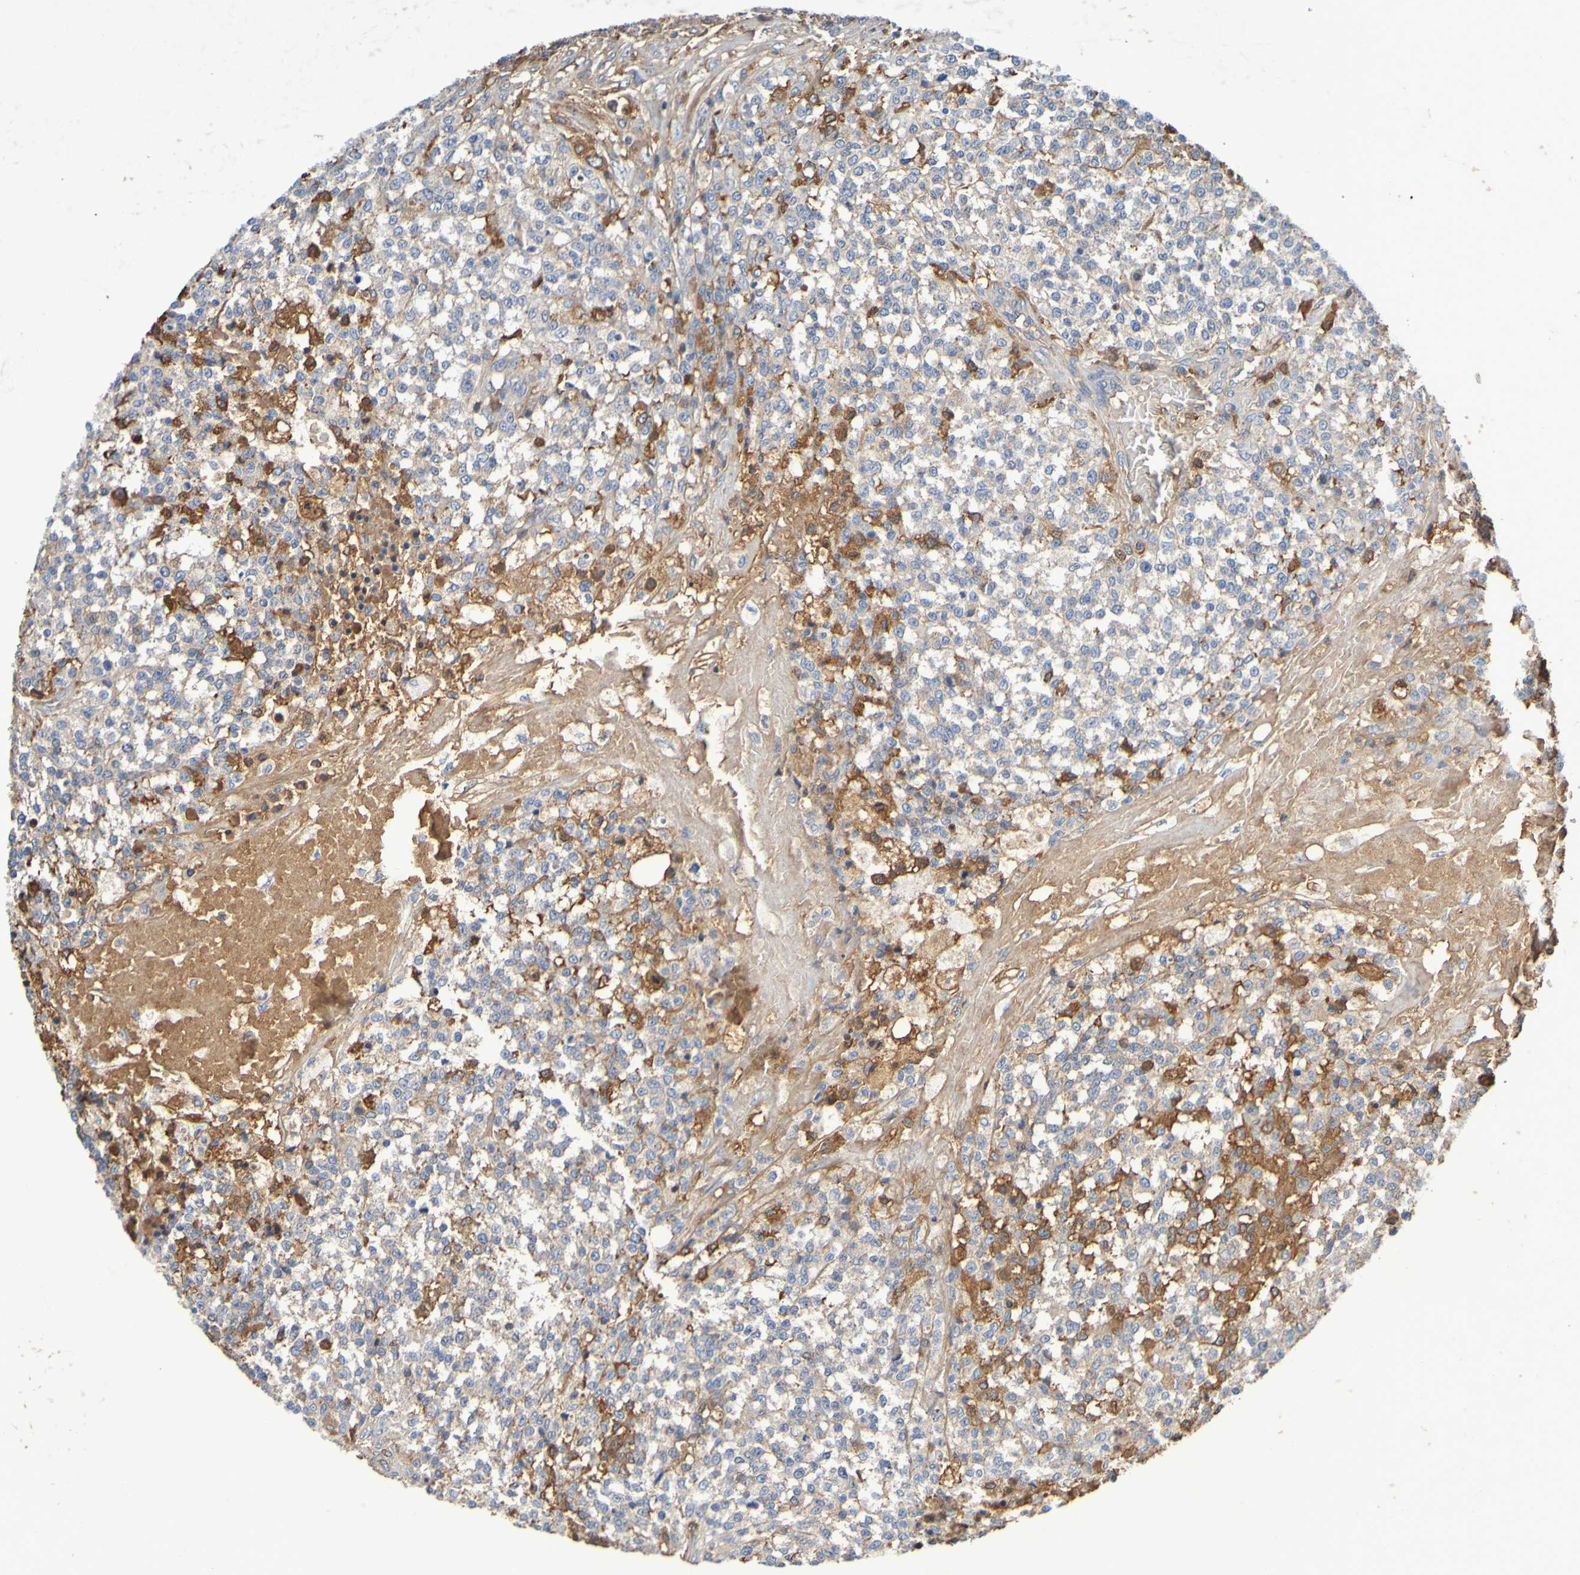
{"staining": {"intensity": "moderate", "quantity": "<25%", "location": "cytoplasmic/membranous"}, "tissue": "testis cancer", "cell_type": "Tumor cells", "image_type": "cancer", "snomed": [{"axis": "morphology", "description": "Seminoma, NOS"}, {"axis": "topography", "description": "Testis"}], "caption": "Seminoma (testis) was stained to show a protein in brown. There is low levels of moderate cytoplasmic/membranous positivity in approximately <25% of tumor cells.", "gene": "GAB3", "patient": {"sex": "male", "age": 59}}